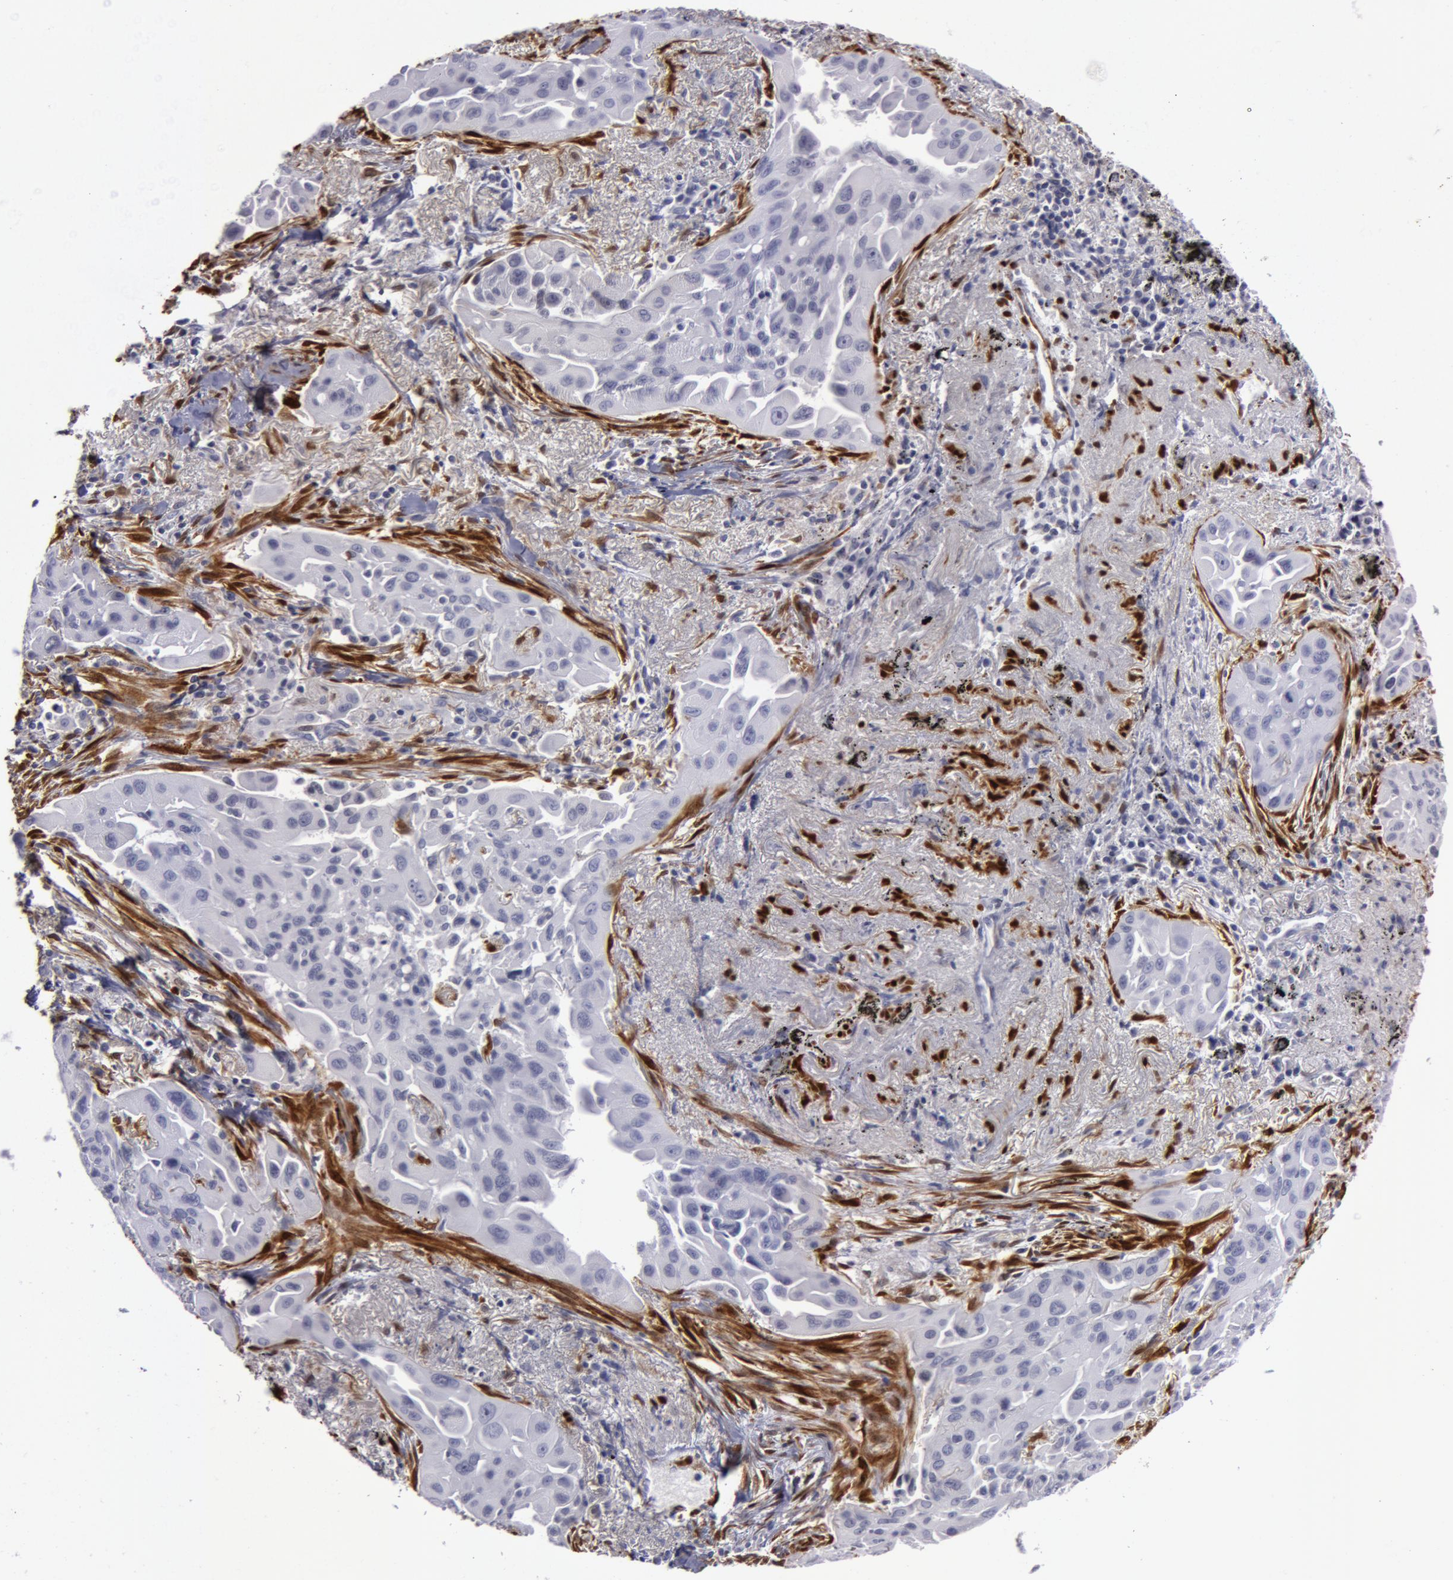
{"staining": {"intensity": "negative", "quantity": "none", "location": "none"}, "tissue": "lung cancer", "cell_type": "Tumor cells", "image_type": "cancer", "snomed": [{"axis": "morphology", "description": "Adenocarcinoma, NOS"}, {"axis": "topography", "description": "Lung"}], "caption": "DAB immunohistochemical staining of adenocarcinoma (lung) demonstrates no significant positivity in tumor cells. (Brightfield microscopy of DAB immunohistochemistry at high magnification).", "gene": "TAGLN", "patient": {"sex": "male", "age": 68}}